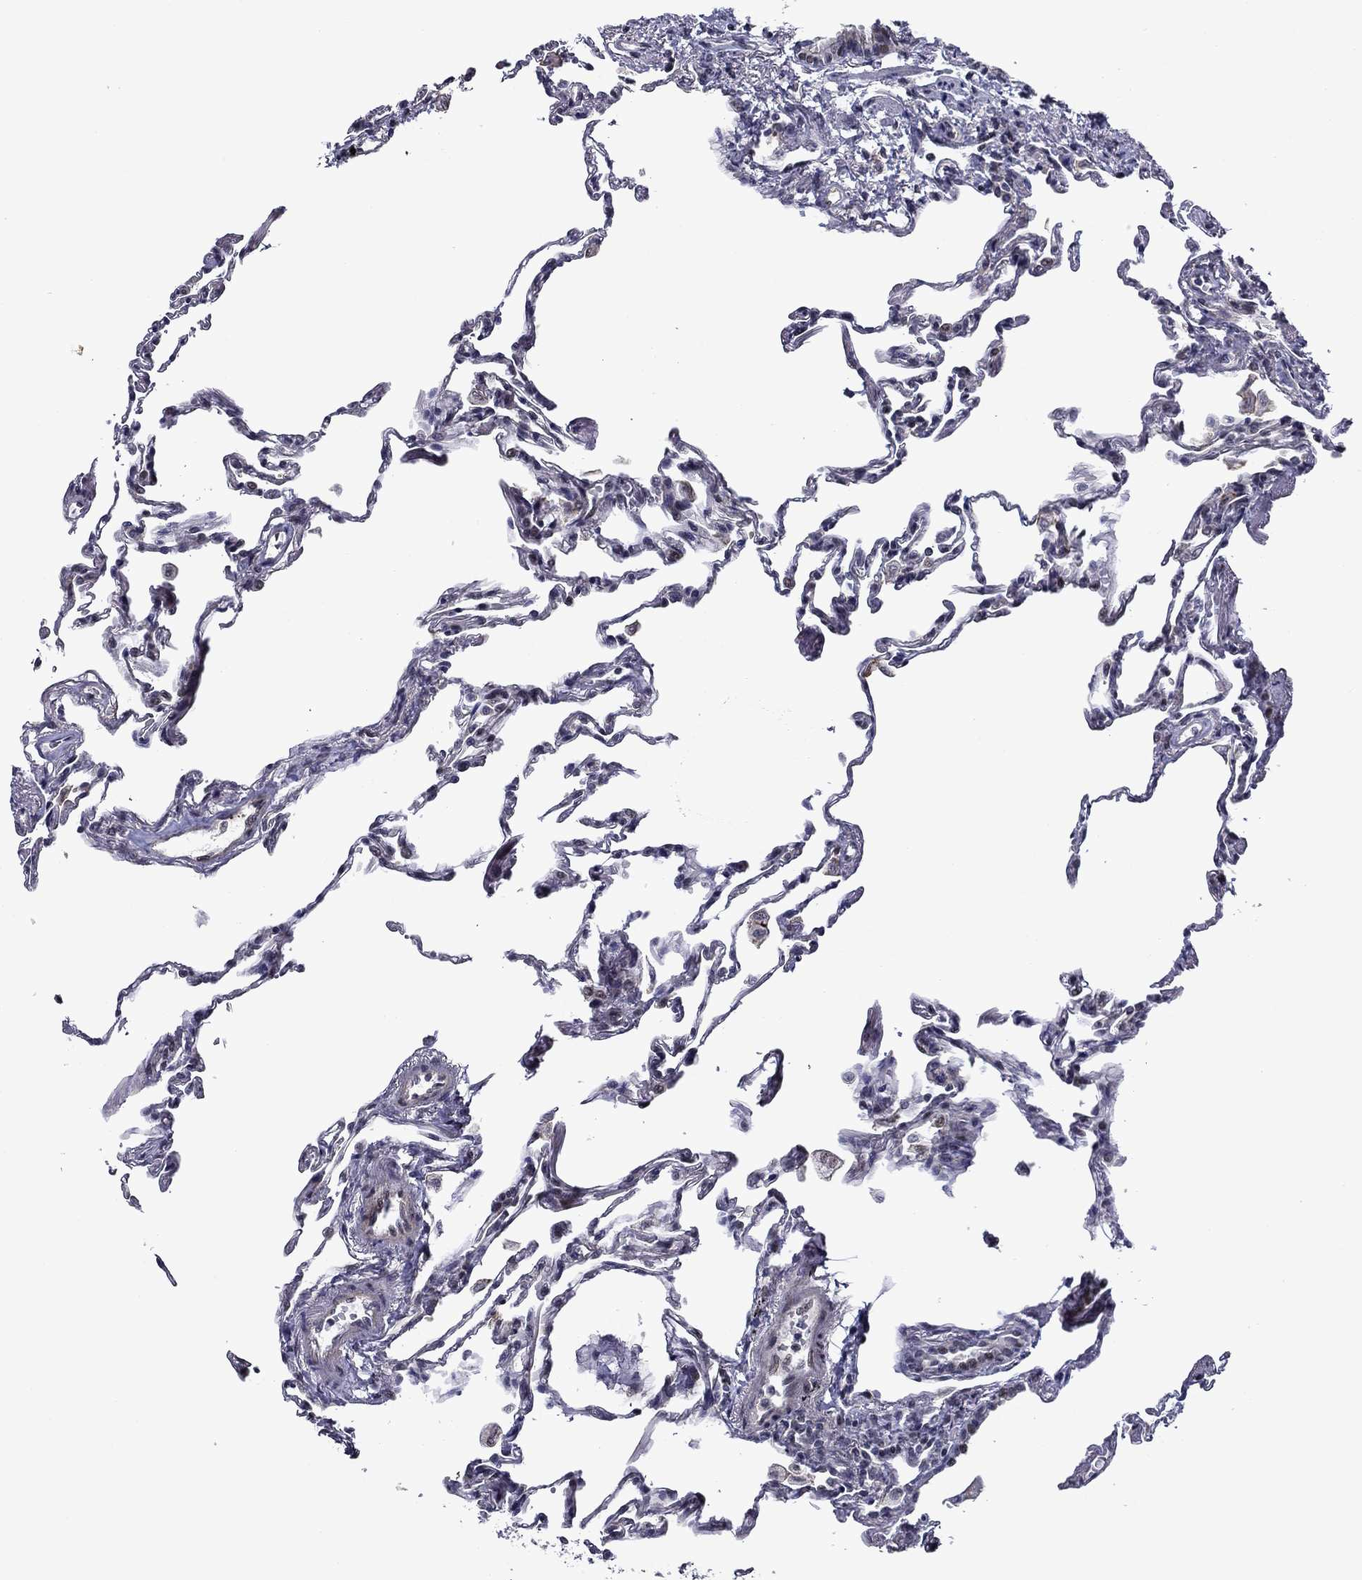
{"staining": {"intensity": "negative", "quantity": "none", "location": "none"}, "tissue": "lung", "cell_type": "Alveolar cells", "image_type": "normal", "snomed": [{"axis": "morphology", "description": "Normal tissue, NOS"}, {"axis": "topography", "description": "Lung"}], "caption": "The photomicrograph exhibits no significant positivity in alveolar cells of lung. The staining is performed using DAB brown chromogen with nuclei counter-stained in using hematoxylin.", "gene": "B3GAT1", "patient": {"sex": "female", "age": 57}}